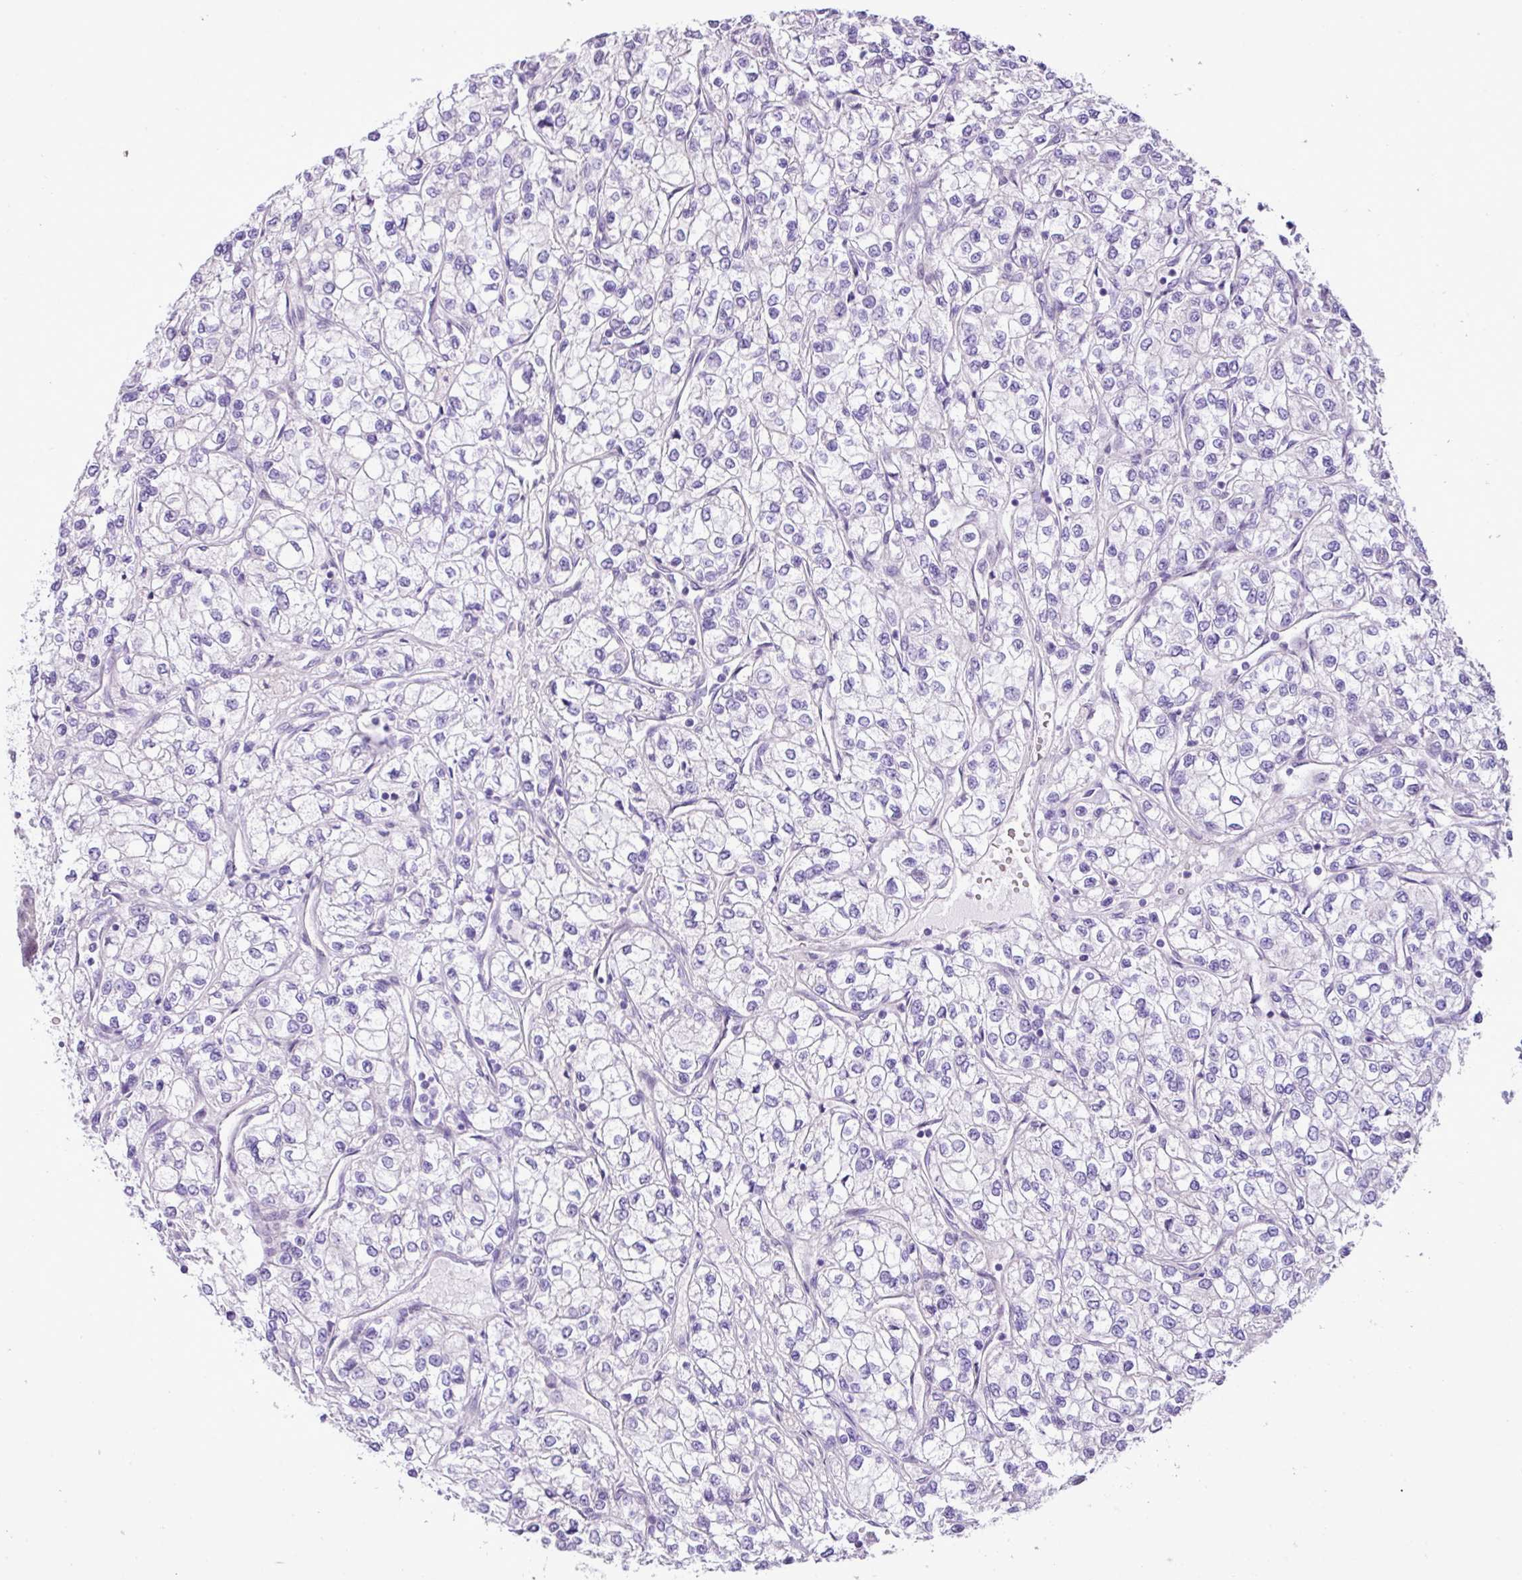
{"staining": {"intensity": "negative", "quantity": "none", "location": "none"}, "tissue": "renal cancer", "cell_type": "Tumor cells", "image_type": "cancer", "snomed": [{"axis": "morphology", "description": "Adenocarcinoma, NOS"}, {"axis": "topography", "description": "Kidney"}], "caption": "Protein analysis of renal cancer shows no significant positivity in tumor cells.", "gene": "YLPM1", "patient": {"sex": "male", "age": 80}}